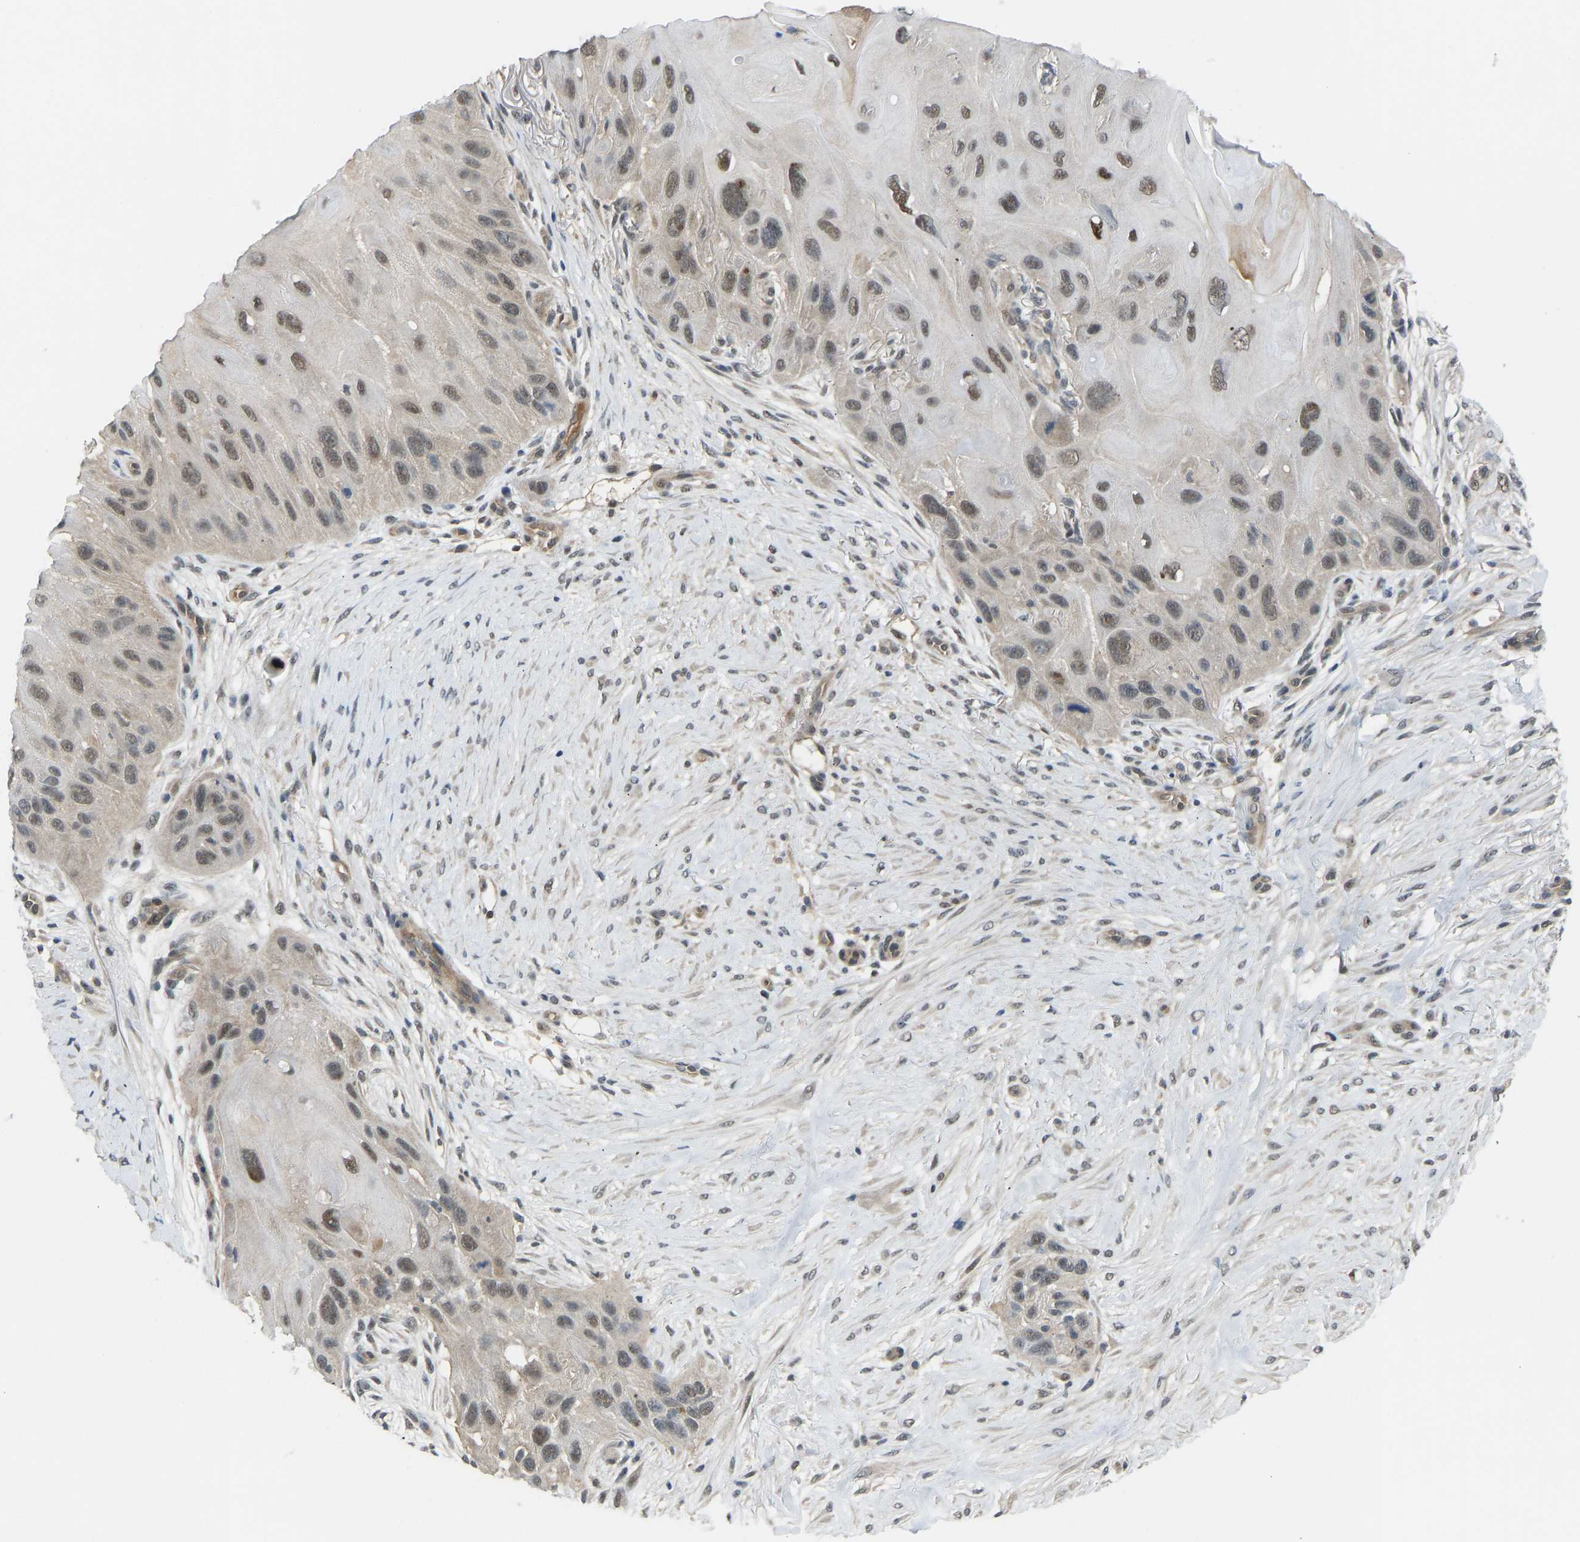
{"staining": {"intensity": "weak", "quantity": ">75%", "location": "nuclear"}, "tissue": "skin cancer", "cell_type": "Tumor cells", "image_type": "cancer", "snomed": [{"axis": "morphology", "description": "Squamous cell carcinoma, NOS"}, {"axis": "topography", "description": "Skin"}], "caption": "Protein expression analysis of skin cancer (squamous cell carcinoma) displays weak nuclear staining in about >75% of tumor cells.", "gene": "ZNF251", "patient": {"sex": "female", "age": 77}}